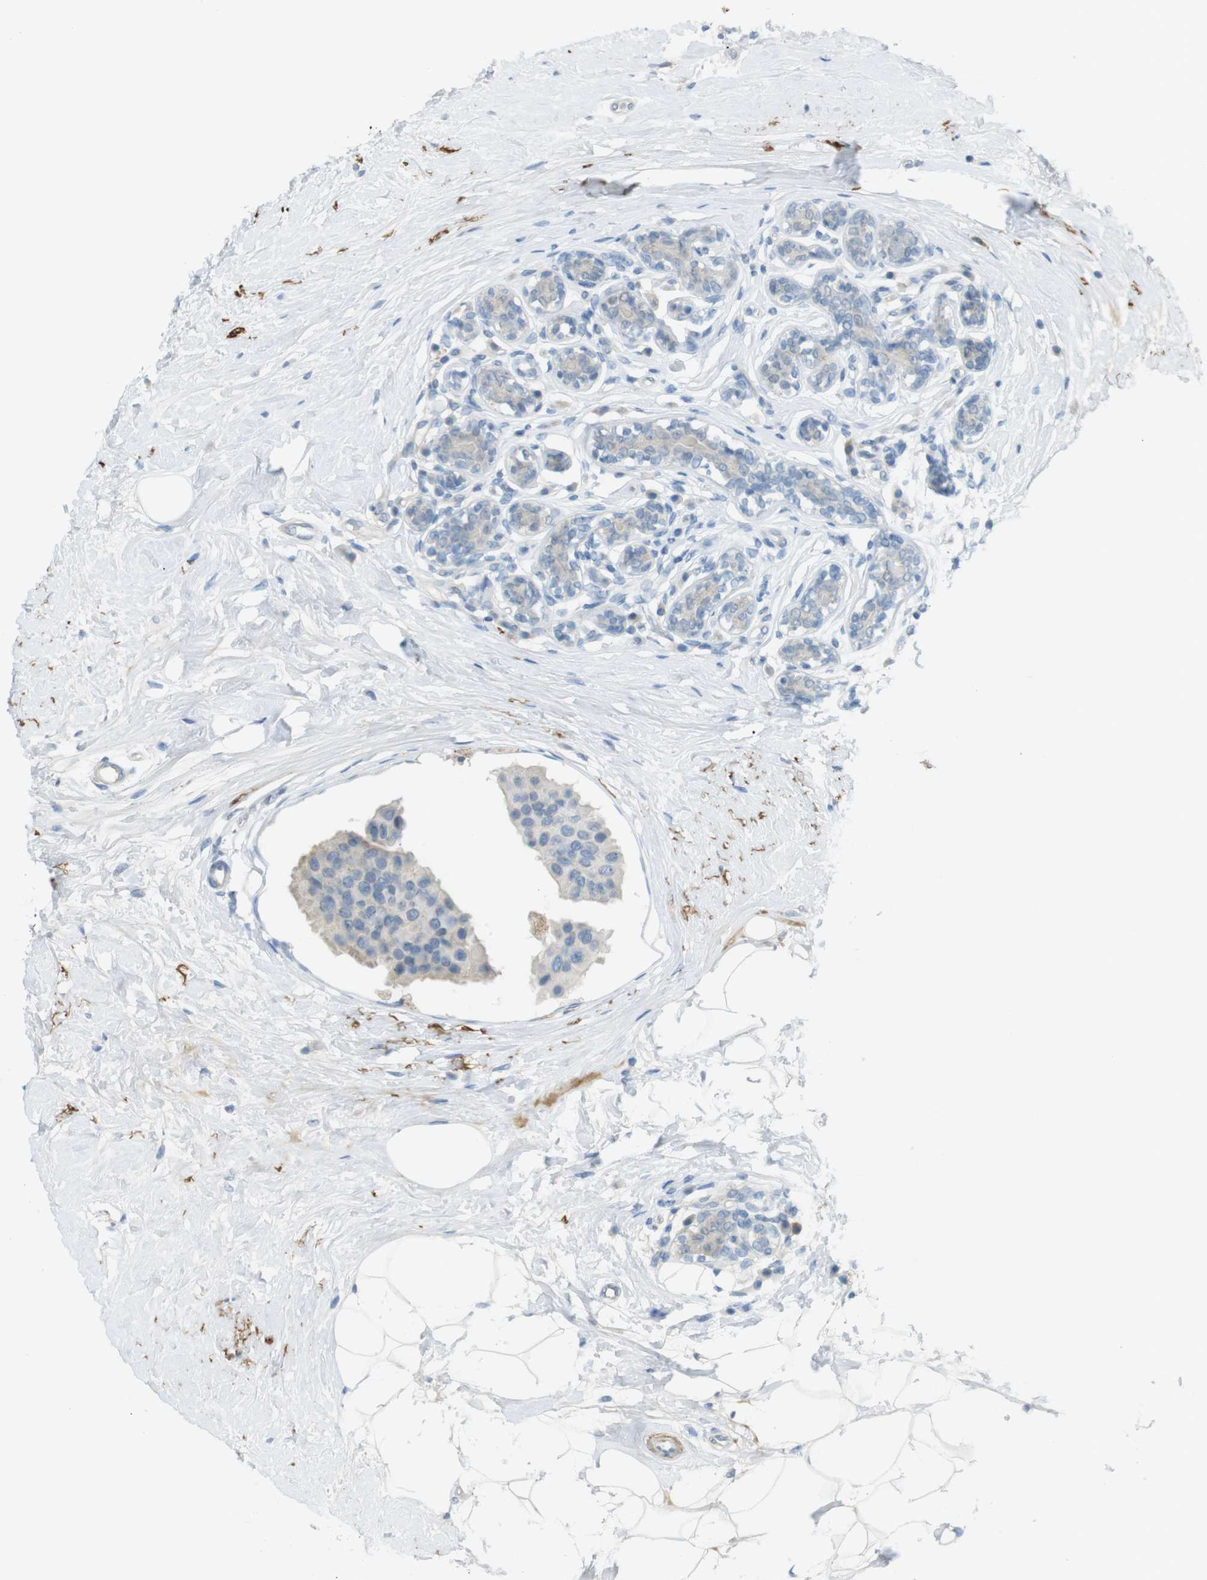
{"staining": {"intensity": "weak", "quantity": ">75%", "location": "cytoplasmic/membranous"}, "tissue": "breast cancer", "cell_type": "Tumor cells", "image_type": "cancer", "snomed": [{"axis": "morphology", "description": "Normal tissue, NOS"}, {"axis": "morphology", "description": "Duct carcinoma"}, {"axis": "topography", "description": "Breast"}], "caption": "Human intraductal carcinoma (breast) stained for a protein (brown) demonstrates weak cytoplasmic/membranous positive staining in approximately >75% of tumor cells.", "gene": "UGT8", "patient": {"sex": "female", "age": 39}}